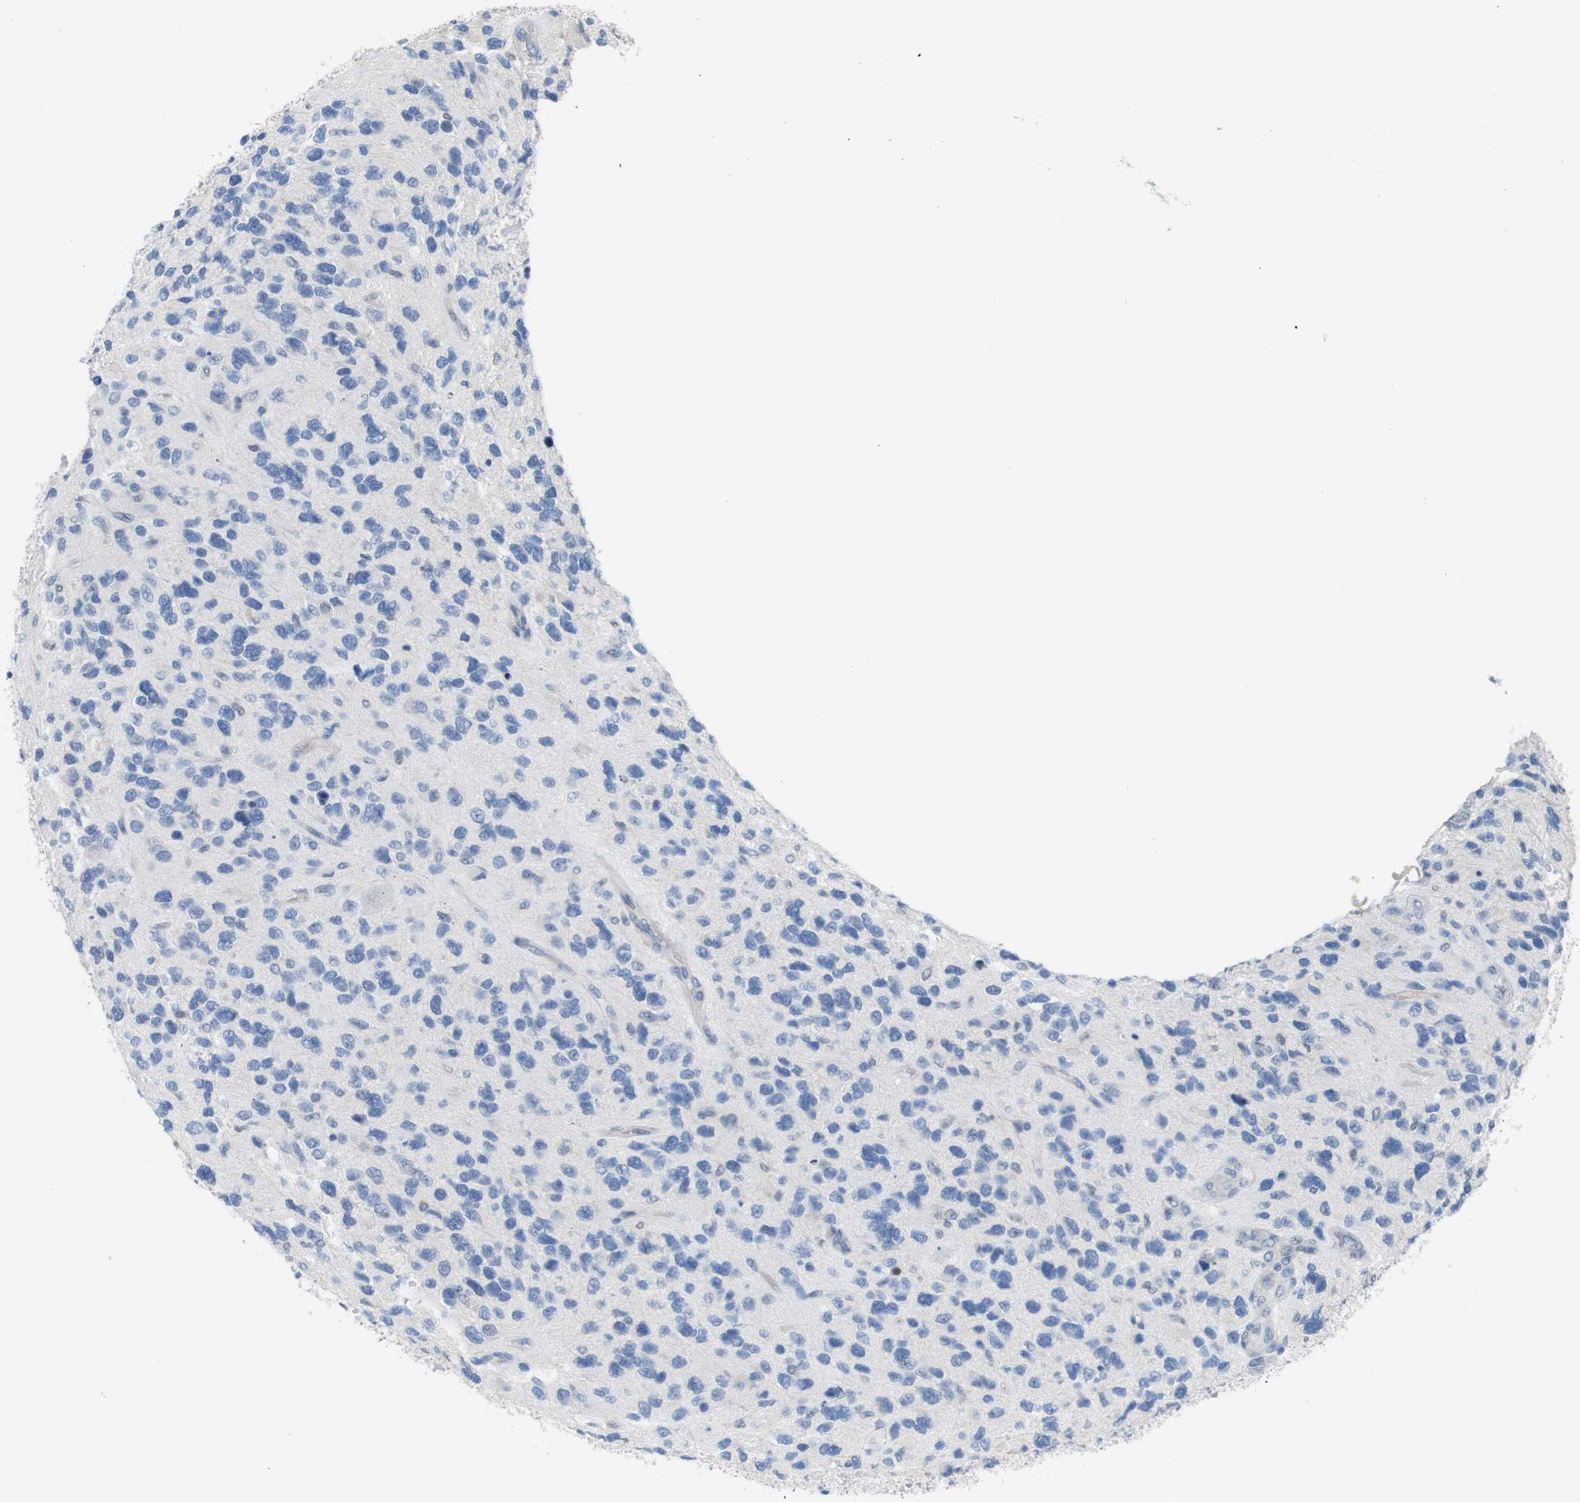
{"staining": {"intensity": "negative", "quantity": "none", "location": "none"}, "tissue": "glioma", "cell_type": "Tumor cells", "image_type": "cancer", "snomed": [{"axis": "morphology", "description": "Glioma, malignant, High grade"}, {"axis": "topography", "description": "Brain"}], "caption": "Human glioma stained for a protein using immunohistochemistry (IHC) demonstrates no expression in tumor cells.", "gene": "CHRM5", "patient": {"sex": "female", "age": 58}}